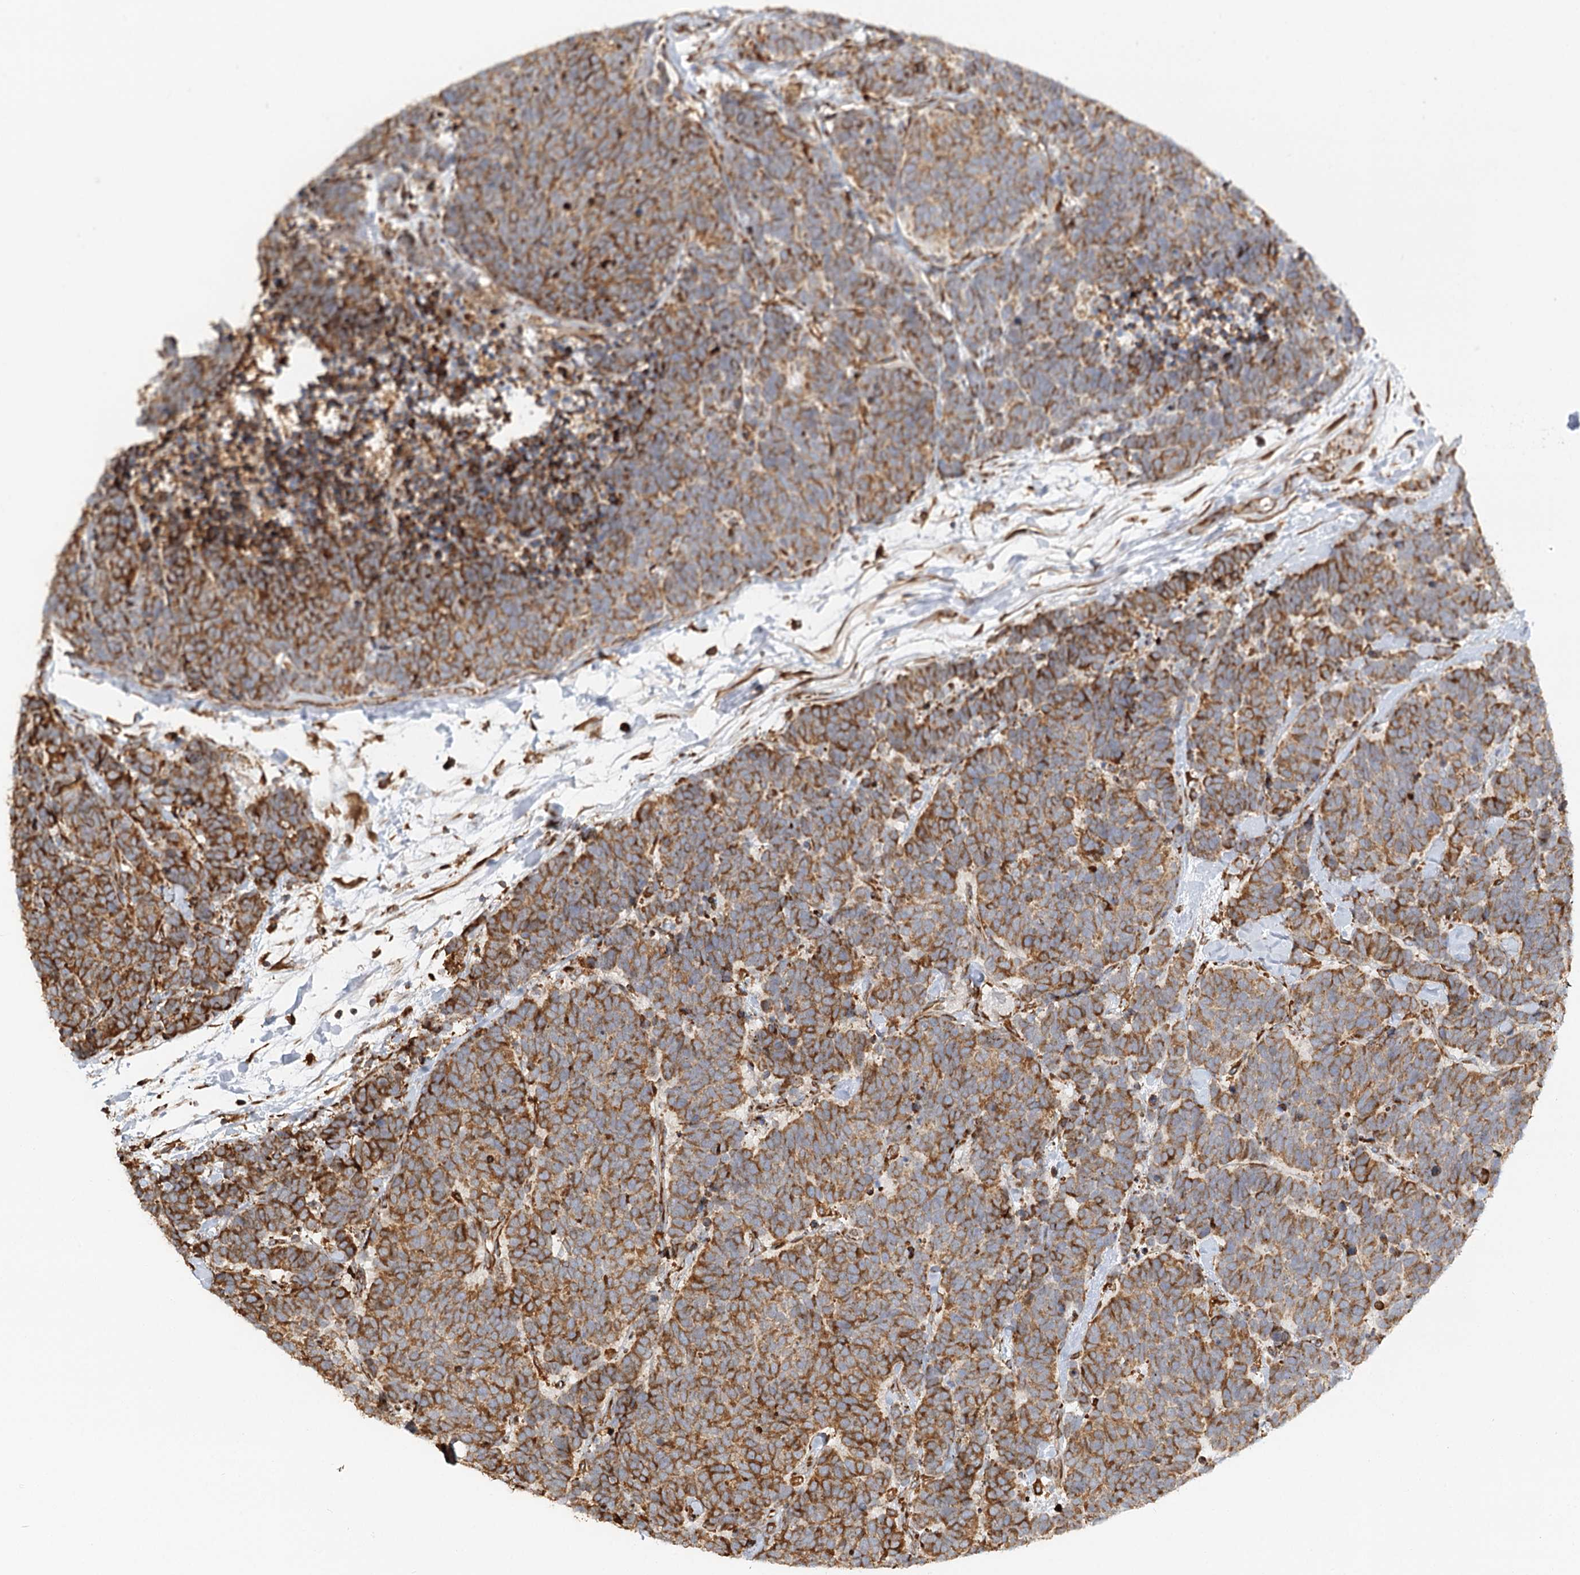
{"staining": {"intensity": "moderate", "quantity": ">75%", "location": "cytoplasmic/membranous"}, "tissue": "carcinoid", "cell_type": "Tumor cells", "image_type": "cancer", "snomed": [{"axis": "morphology", "description": "Carcinoma, NOS"}, {"axis": "morphology", "description": "Carcinoid, malignant, NOS"}, {"axis": "topography", "description": "Urinary bladder"}], "caption": "Immunohistochemistry micrograph of malignant carcinoid stained for a protein (brown), which demonstrates medium levels of moderate cytoplasmic/membranous positivity in about >75% of tumor cells.", "gene": "TAS1R1", "patient": {"sex": "male", "age": 57}}